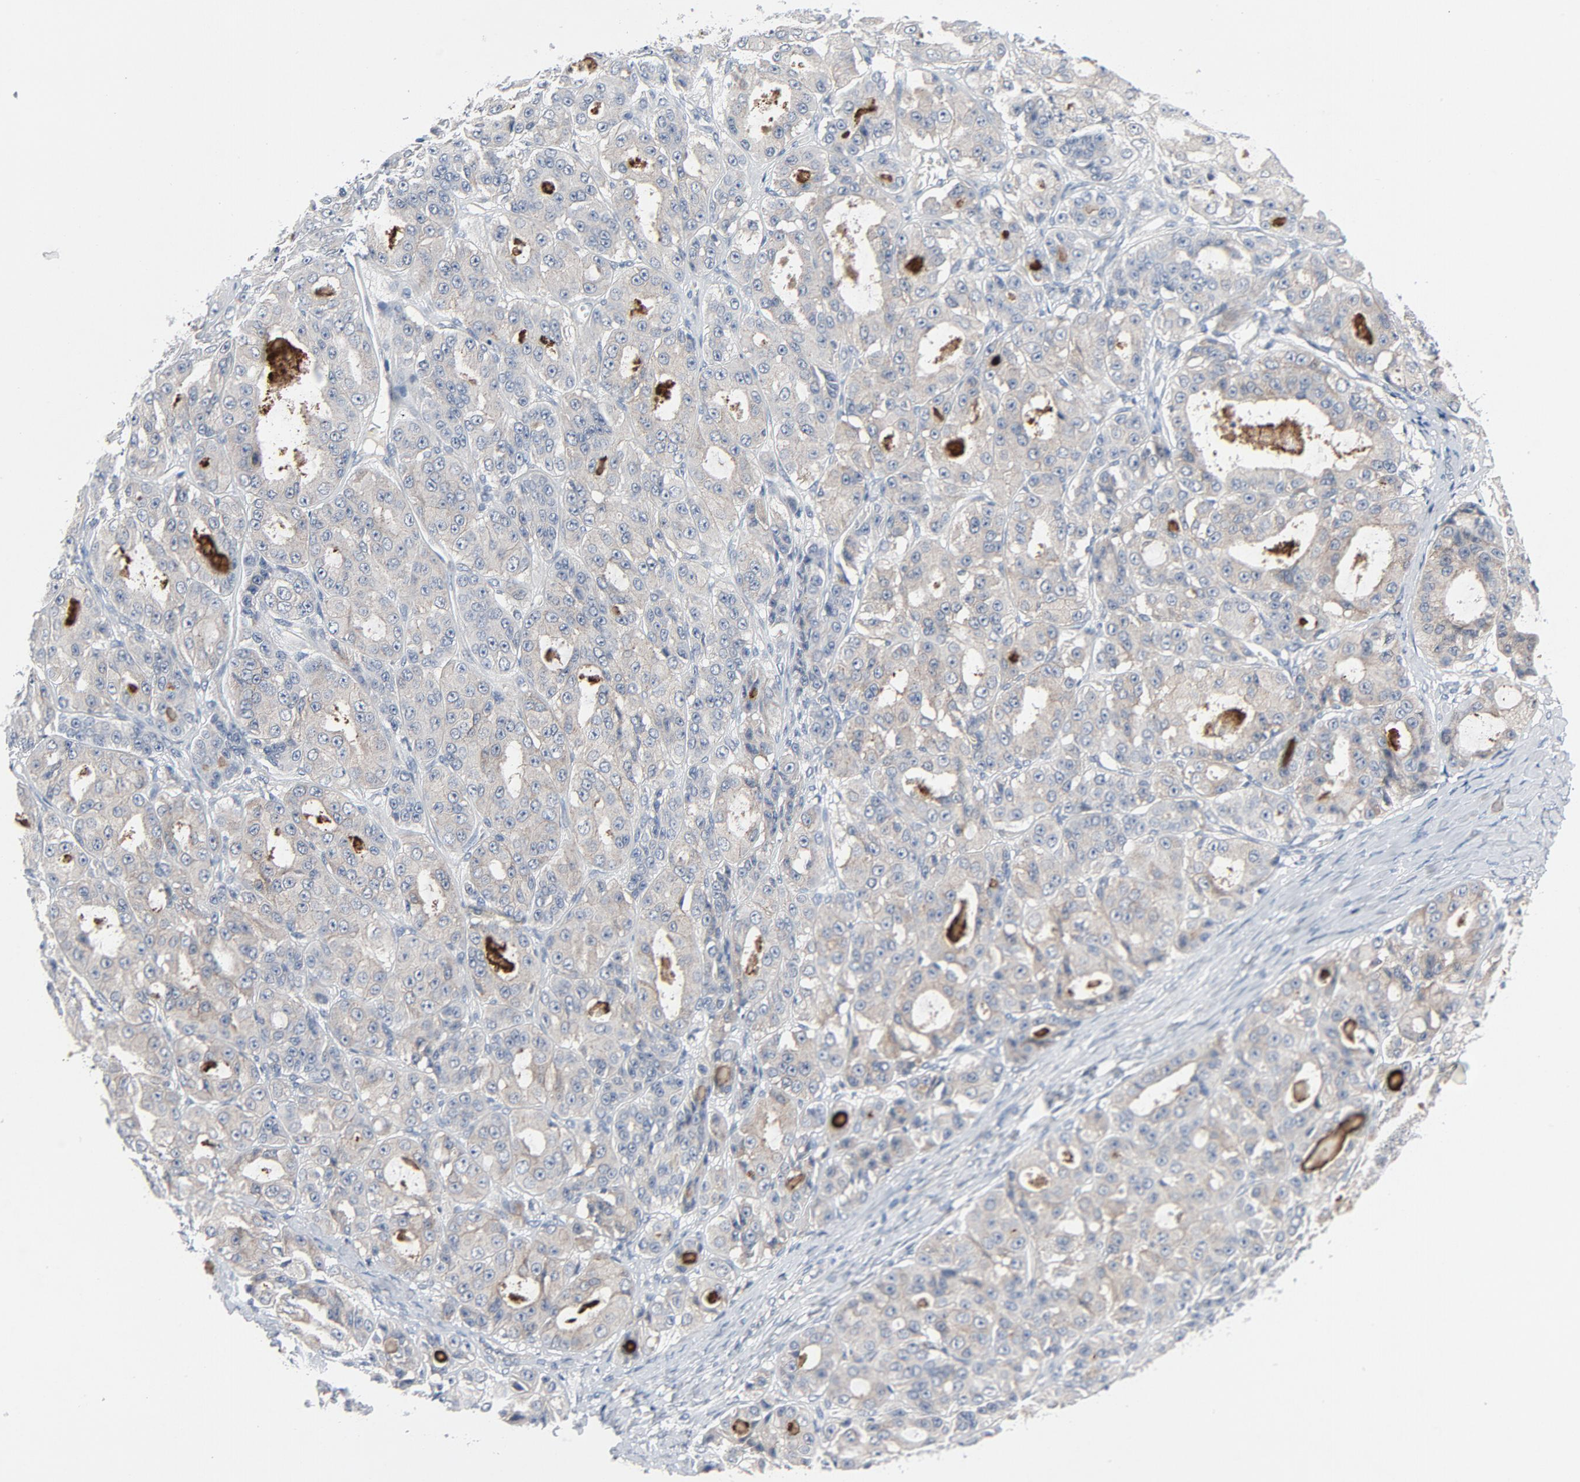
{"staining": {"intensity": "weak", "quantity": ">75%", "location": "cytoplasmic/membranous"}, "tissue": "ovarian cancer", "cell_type": "Tumor cells", "image_type": "cancer", "snomed": [{"axis": "morphology", "description": "Carcinoma, endometroid"}, {"axis": "topography", "description": "Ovary"}], "caption": "Tumor cells exhibit weak cytoplasmic/membranous positivity in approximately >75% of cells in ovarian cancer (endometroid carcinoma).", "gene": "TSG101", "patient": {"sex": "female", "age": 61}}